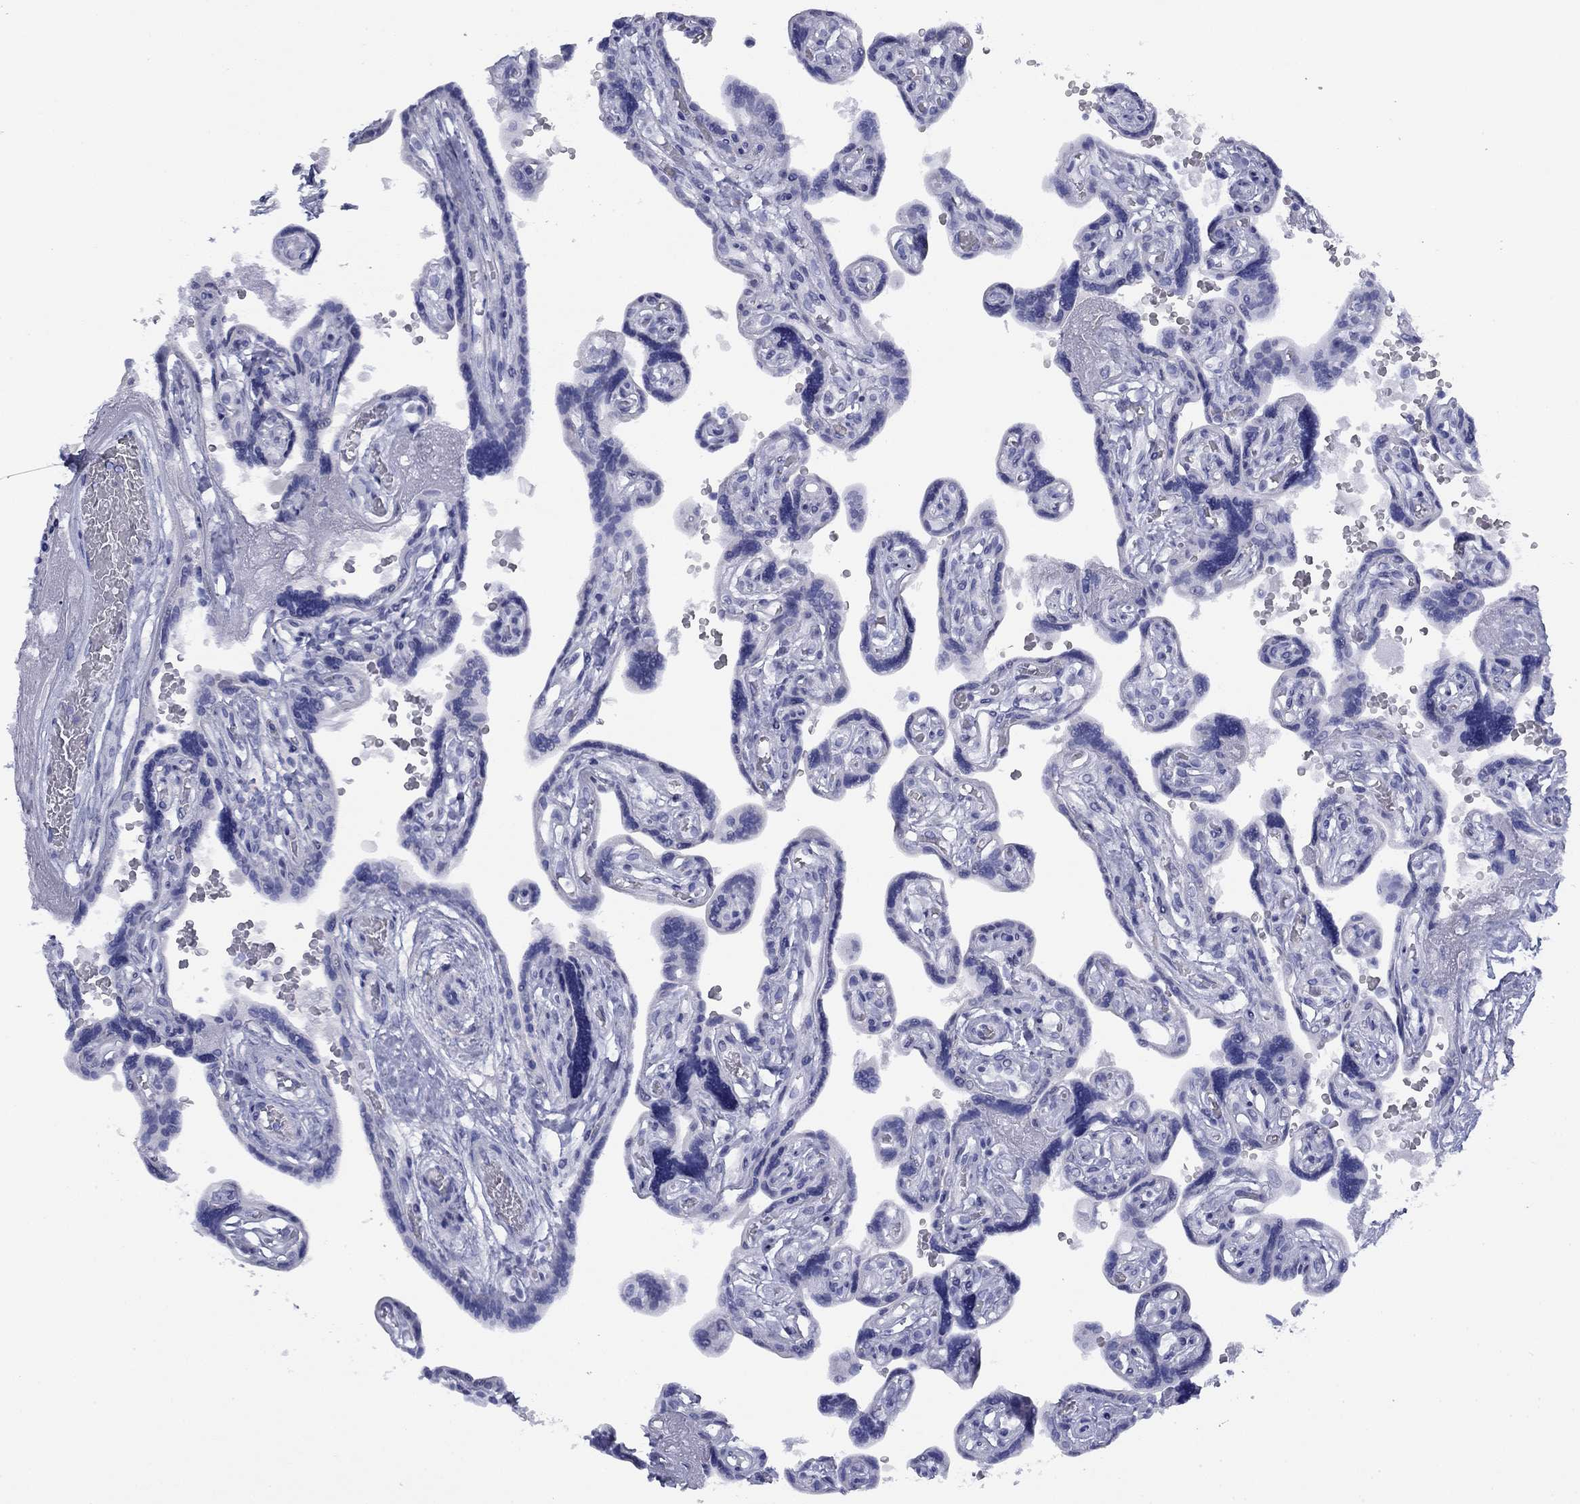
{"staining": {"intensity": "negative", "quantity": "none", "location": "none"}, "tissue": "placenta", "cell_type": "Decidual cells", "image_type": "normal", "snomed": [{"axis": "morphology", "description": "Normal tissue, NOS"}, {"axis": "topography", "description": "Placenta"}], "caption": "Immunohistochemistry image of normal human placenta stained for a protein (brown), which exhibits no expression in decidual cells. (DAB IHC visualized using brightfield microscopy, high magnification).", "gene": "TIGD4", "patient": {"sex": "female", "age": 32}}